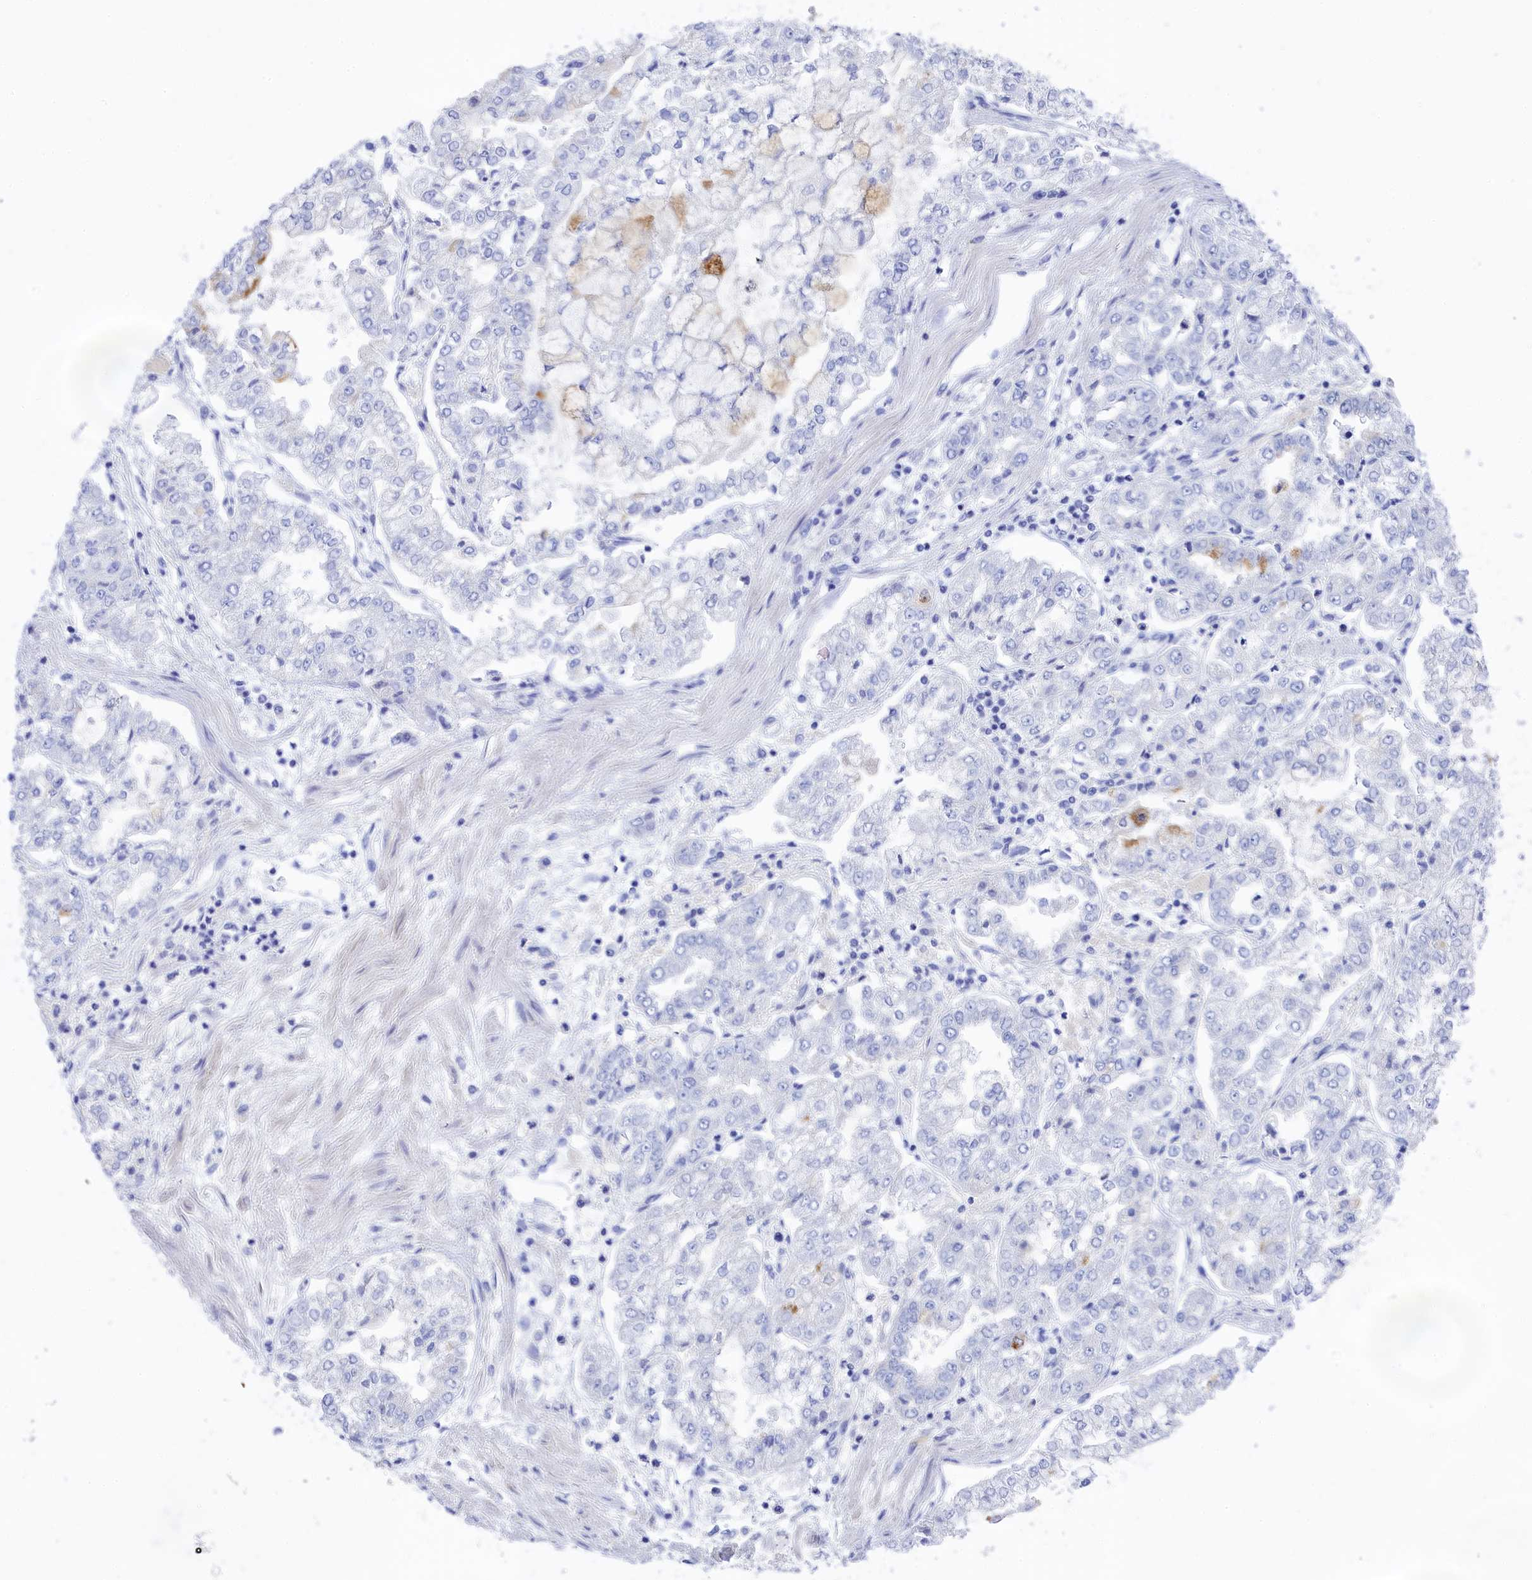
{"staining": {"intensity": "negative", "quantity": "none", "location": "none"}, "tissue": "stomach cancer", "cell_type": "Tumor cells", "image_type": "cancer", "snomed": [{"axis": "morphology", "description": "Adenocarcinoma, NOS"}, {"axis": "topography", "description": "Stomach"}], "caption": "Tumor cells show no significant positivity in stomach adenocarcinoma. (IHC, brightfield microscopy, high magnification).", "gene": "TRIM10", "patient": {"sex": "male", "age": 76}}